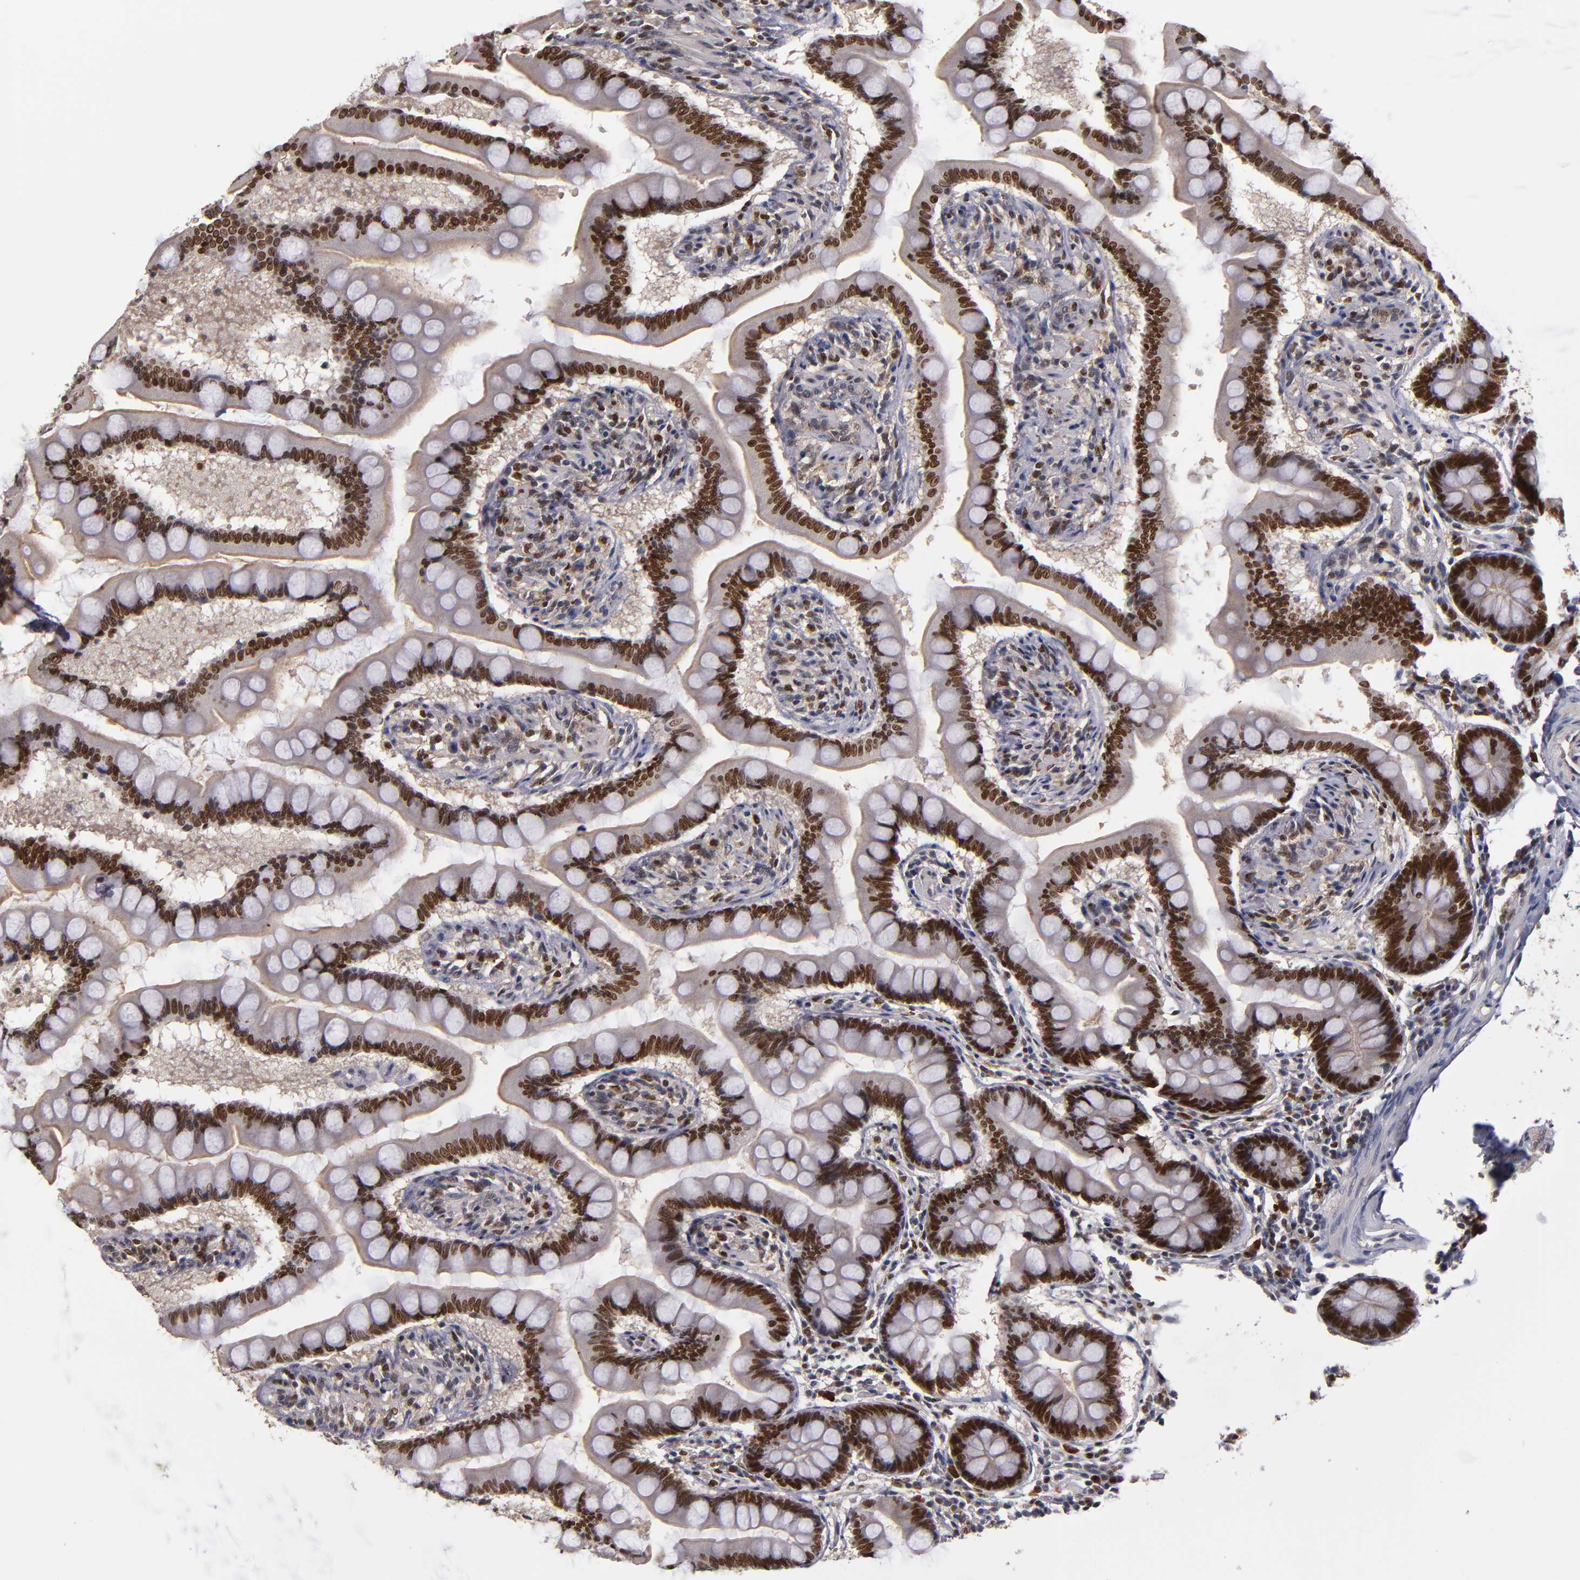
{"staining": {"intensity": "strong", "quantity": ">75%", "location": "nuclear"}, "tissue": "small intestine", "cell_type": "Glandular cells", "image_type": "normal", "snomed": [{"axis": "morphology", "description": "Normal tissue, NOS"}, {"axis": "topography", "description": "Small intestine"}], "caption": "Unremarkable small intestine shows strong nuclear staining in about >75% of glandular cells, visualized by immunohistochemistry. (DAB = brown stain, brightfield microscopy at high magnification).", "gene": "KDM6A", "patient": {"sex": "male", "age": 41}}